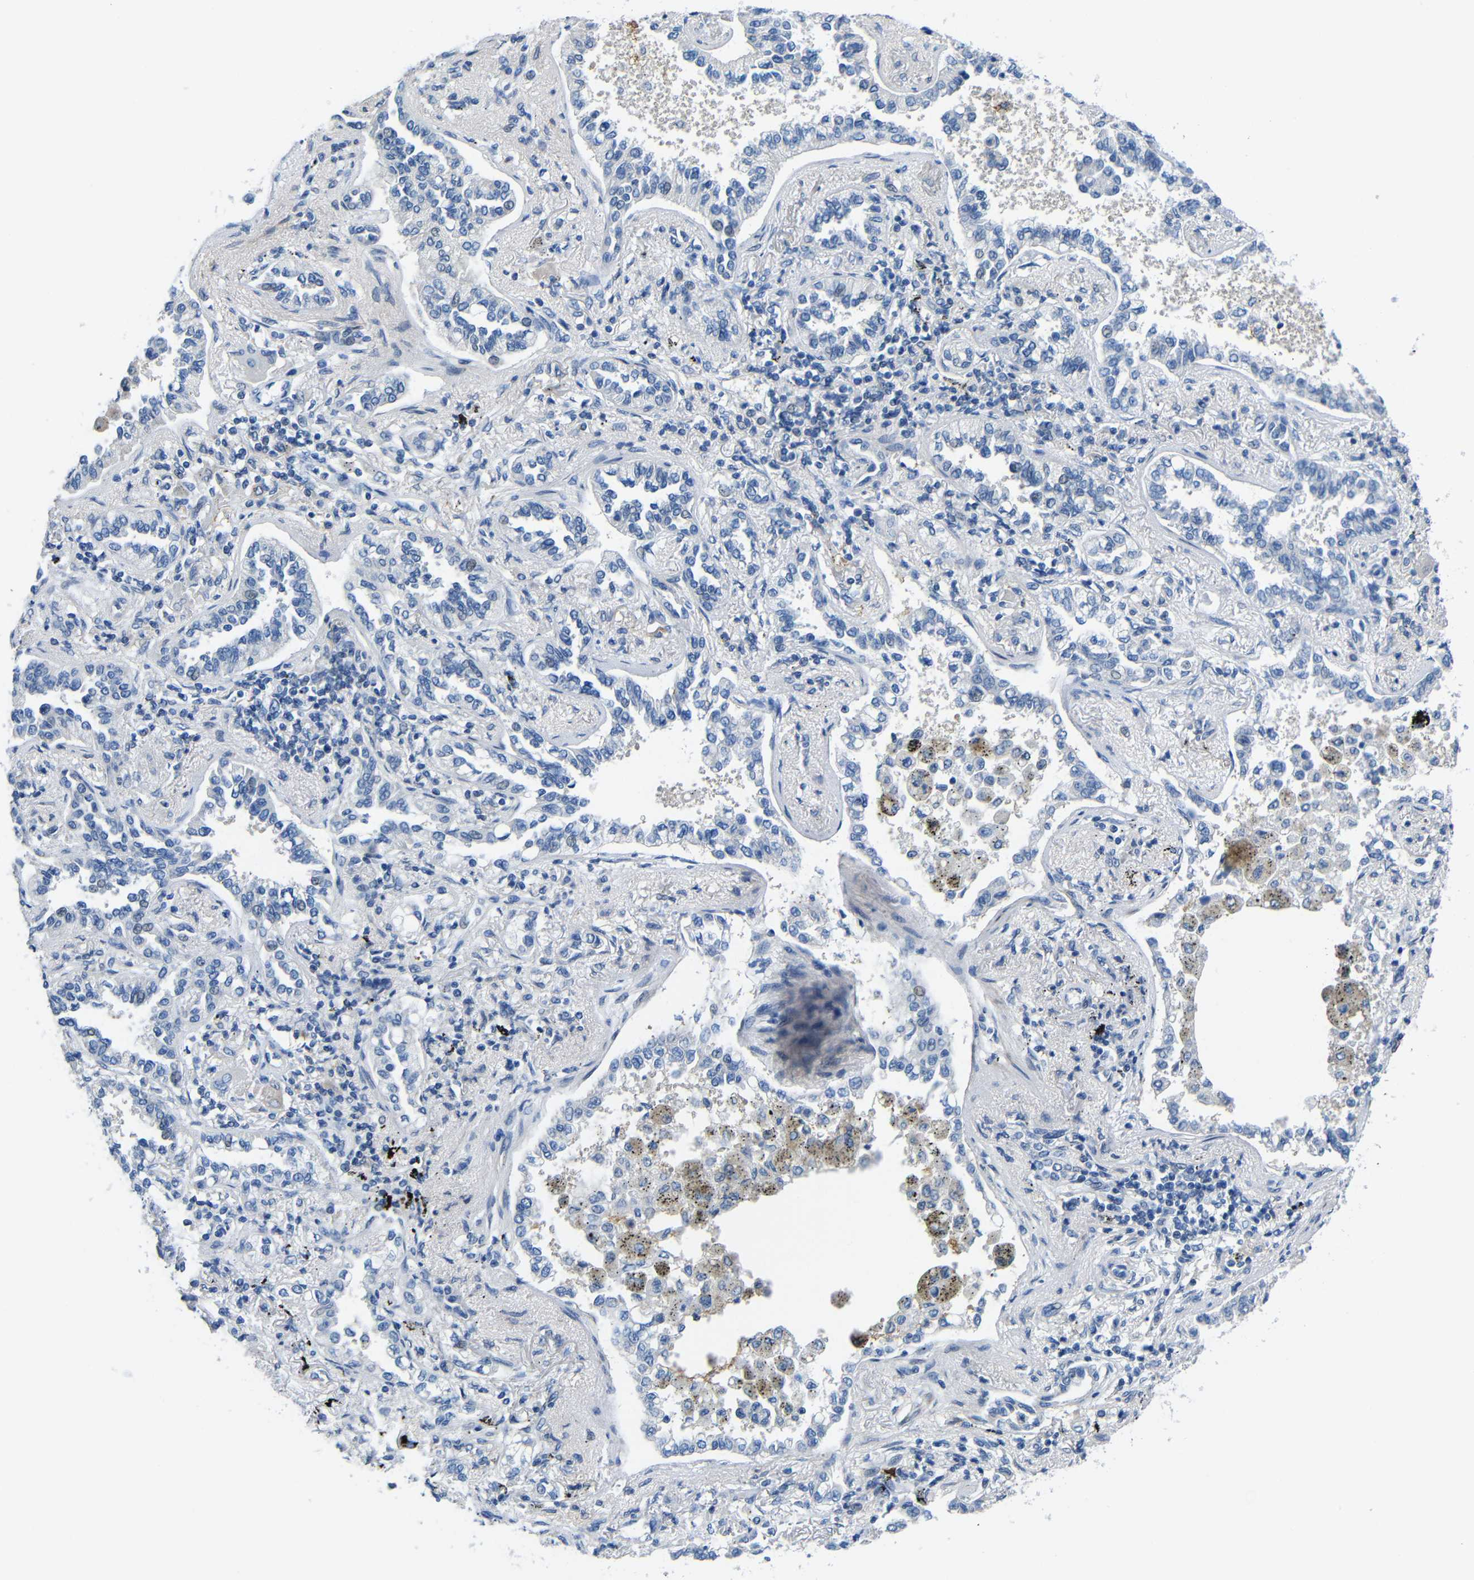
{"staining": {"intensity": "negative", "quantity": "none", "location": "none"}, "tissue": "lung cancer", "cell_type": "Tumor cells", "image_type": "cancer", "snomed": [{"axis": "morphology", "description": "Normal tissue, NOS"}, {"axis": "morphology", "description": "Adenocarcinoma, NOS"}, {"axis": "topography", "description": "Lung"}], "caption": "Histopathology image shows no protein staining in tumor cells of lung cancer tissue.", "gene": "NEGR1", "patient": {"sex": "male", "age": 59}}